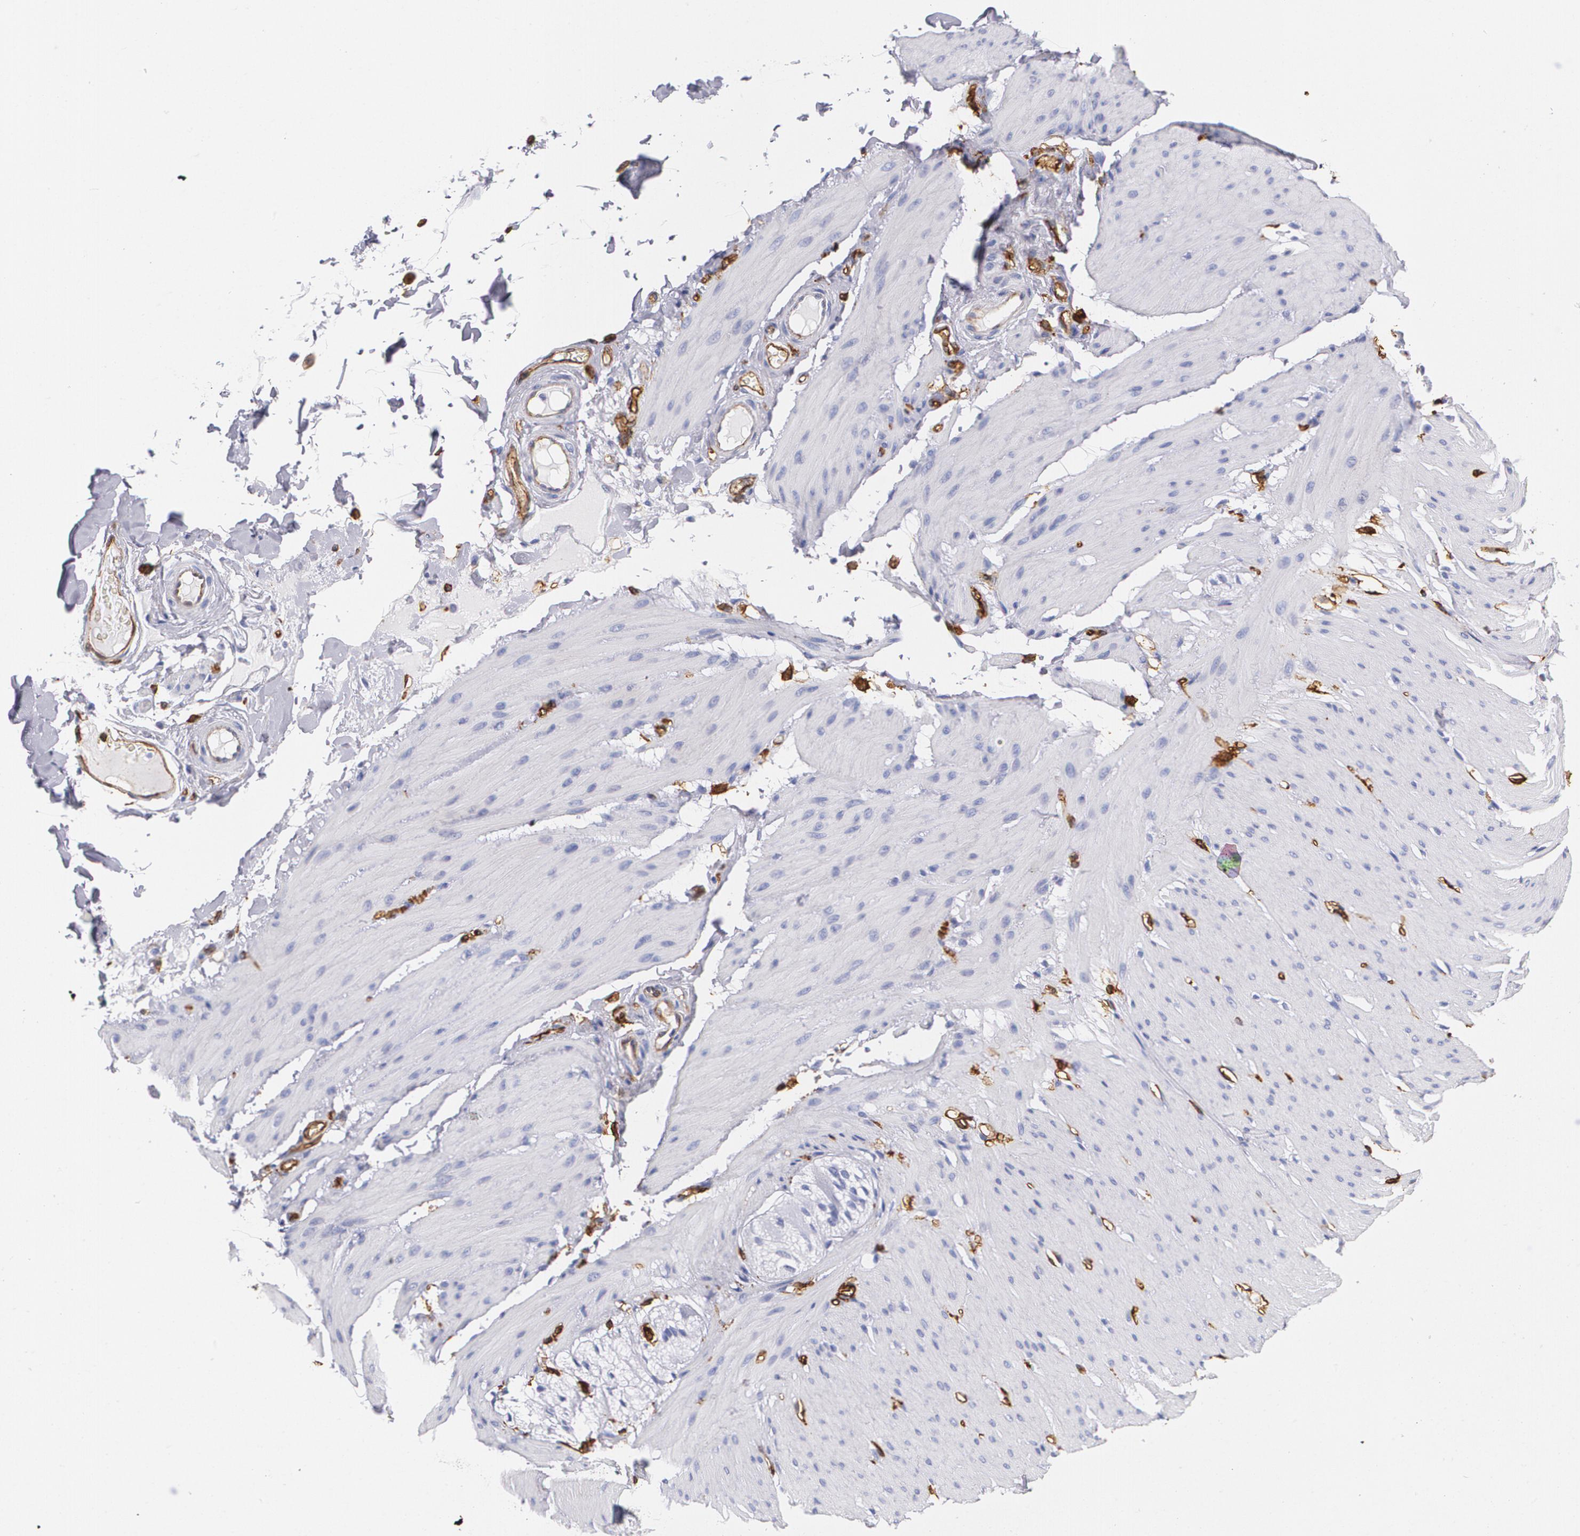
{"staining": {"intensity": "weak", "quantity": ">75%", "location": "cytoplasmic/membranous"}, "tissue": "smooth muscle", "cell_type": "Smooth muscle cells", "image_type": "normal", "snomed": [{"axis": "morphology", "description": "Normal tissue, NOS"}, {"axis": "topography", "description": "Smooth muscle"}, {"axis": "topography", "description": "Colon"}], "caption": "DAB (3,3'-diaminobenzidine) immunohistochemical staining of unremarkable smooth muscle exhibits weak cytoplasmic/membranous protein expression in about >75% of smooth muscle cells.", "gene": "HLA", "patient": {"sex": "male", "age": 67}}